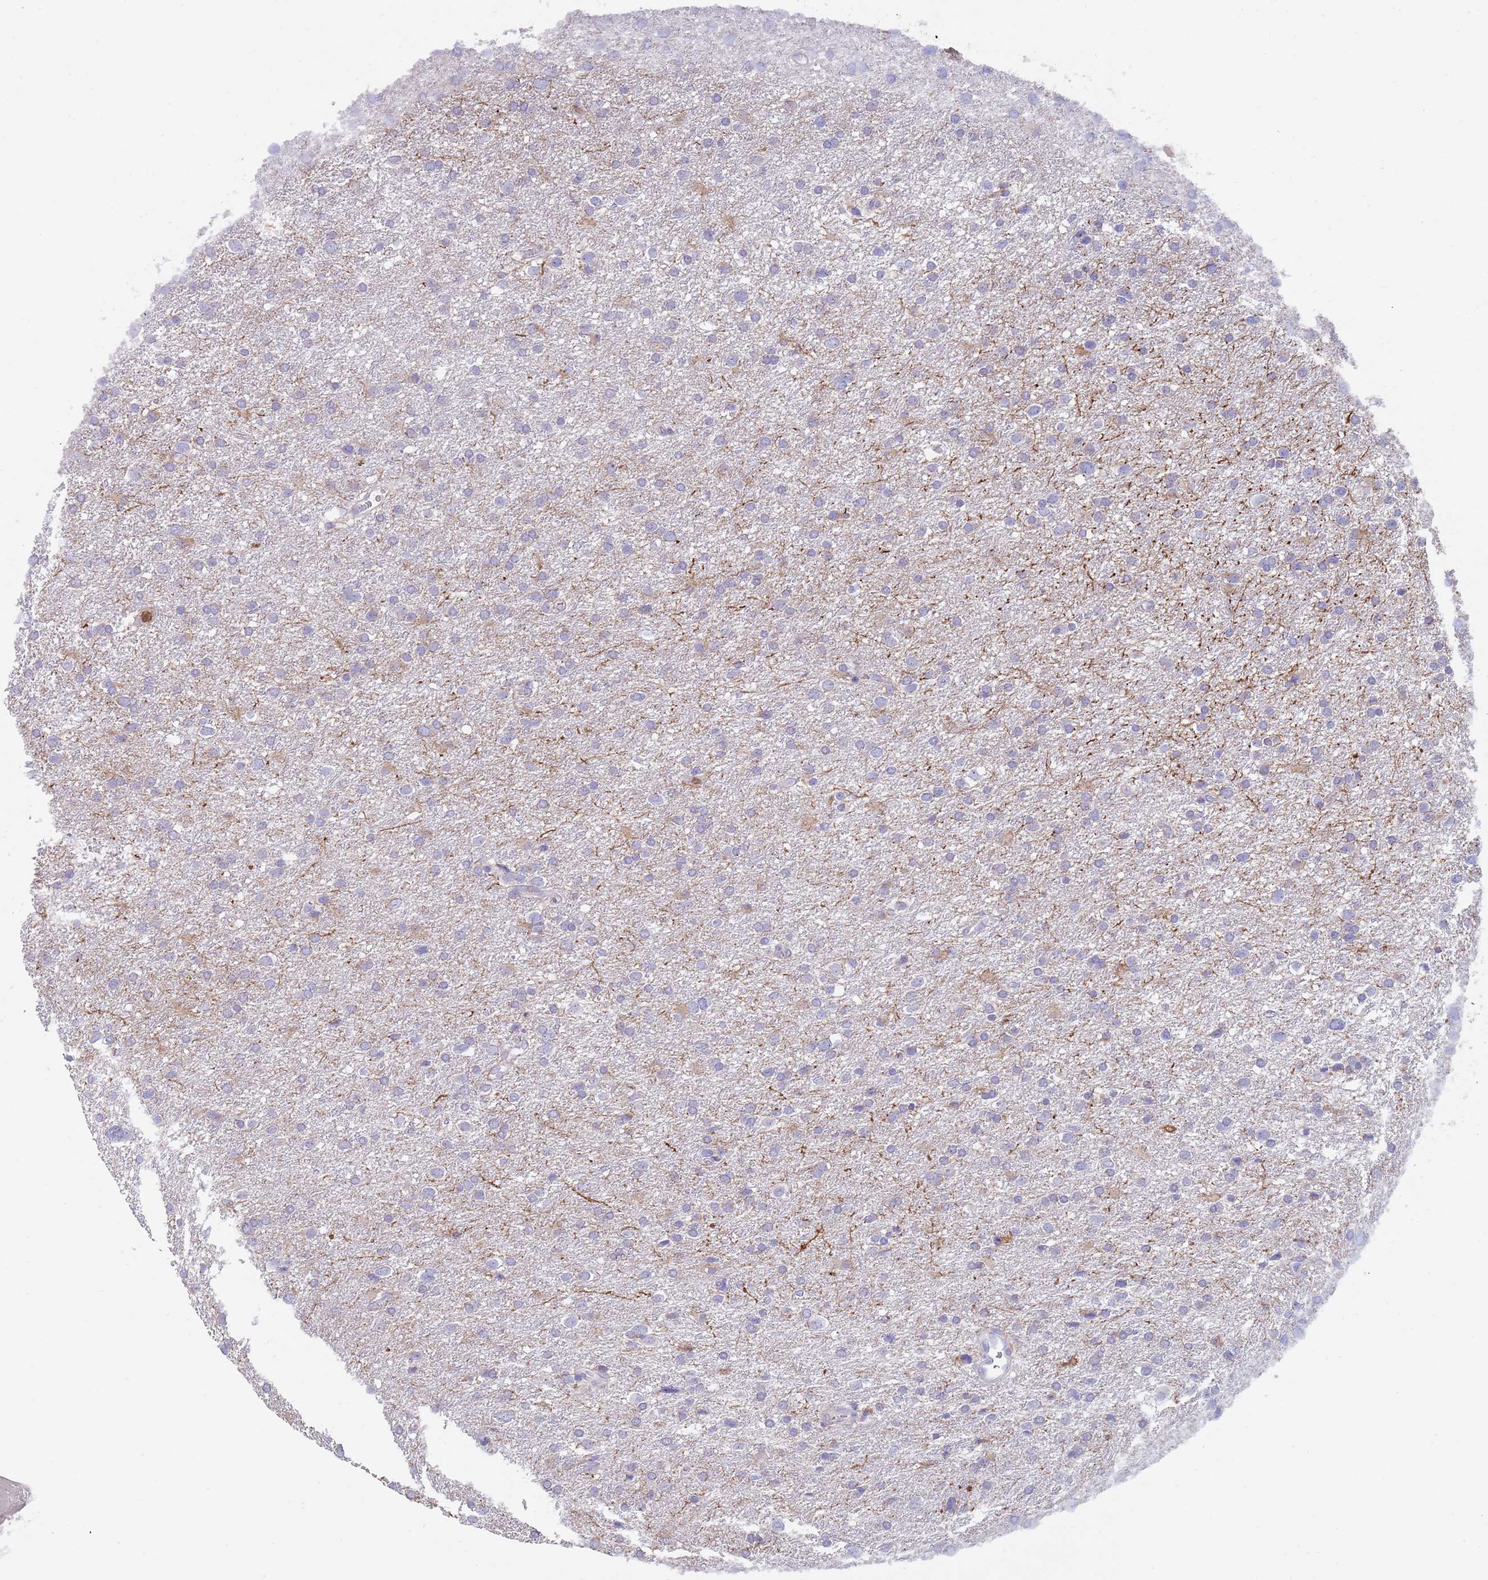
{"staining": {"intensity": "negative", "quantity": "none", "location": "none"}, "tissue": "glioma", "cell_type": "Tumor cells", "image_type": "cancer", "snomed": [{"axis": "morphology", "description": "Glioma, malignant, Low grade"}, {"axis": "topography", "description": "Brain"}], "caption": "Immunohistochemistry (IHC) image of glioma stained for a protein (brown), which displays no expression in tumor cells. (DAB (3,3'-diaminobenzidine) immunohistochemistry (IHC) with hematoxylin counter stain).", "gene": "TMEM251", "patient": {"sex": "female", "age": 32}}